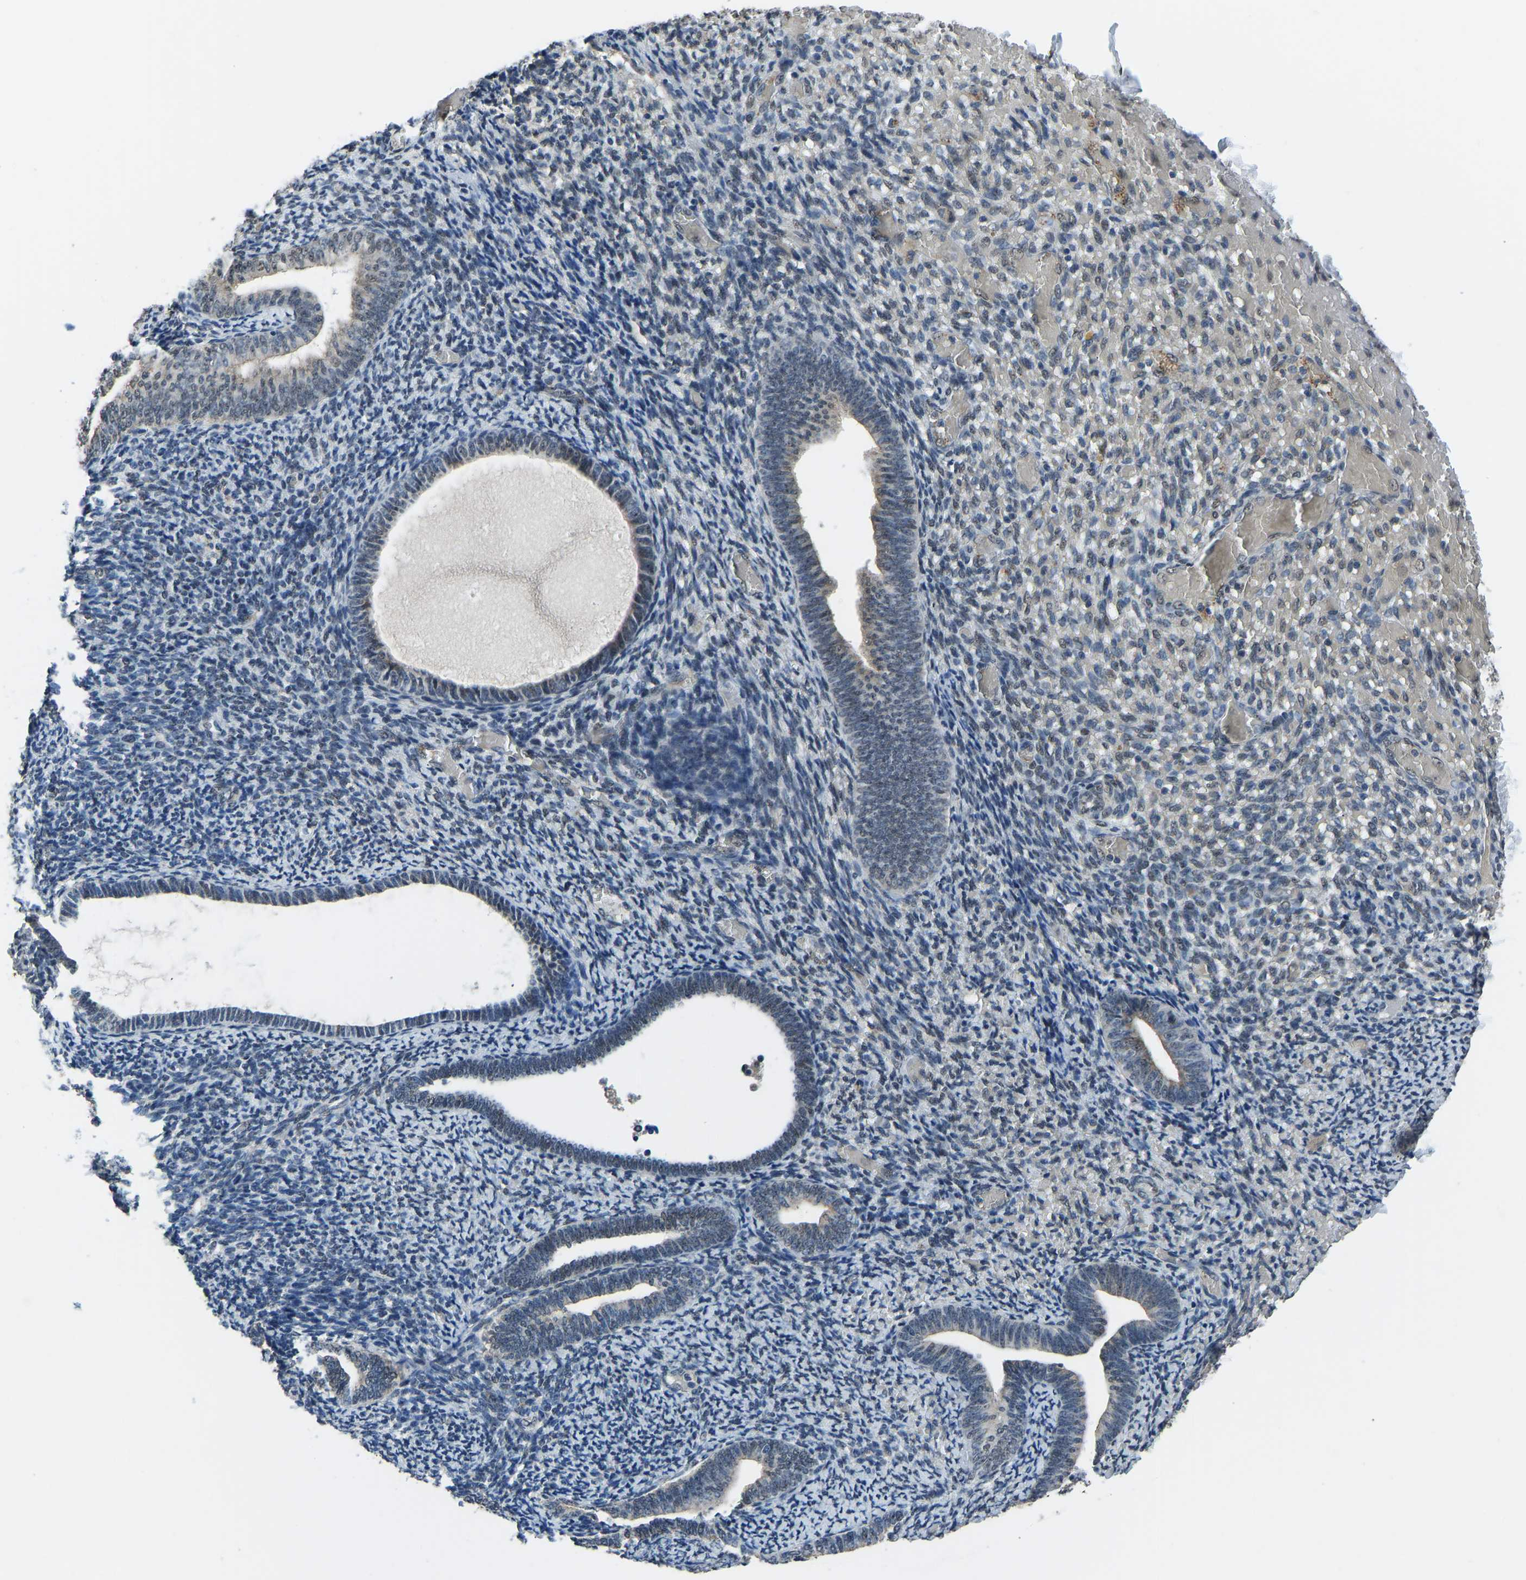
{"staining": {"intensity": "moderate", "quantity": "<25%", "location": "nuclear"}, "tissue": "endometrium", "cell_type": "Cells in endometrial stroma", "image_type": "normal", "snomed": [{"axis": "morphology", "description": "Normal tissue, NOS"}, {"axis": "topography", "description": "Endometrium"}], "caption": "Protein staining shows moderate nuclear staining in about <25% of cells in endometrial stroma in unremarkable endometrium.", "gene": "FOS", "patient": {"sex": "female", "age": 66}}